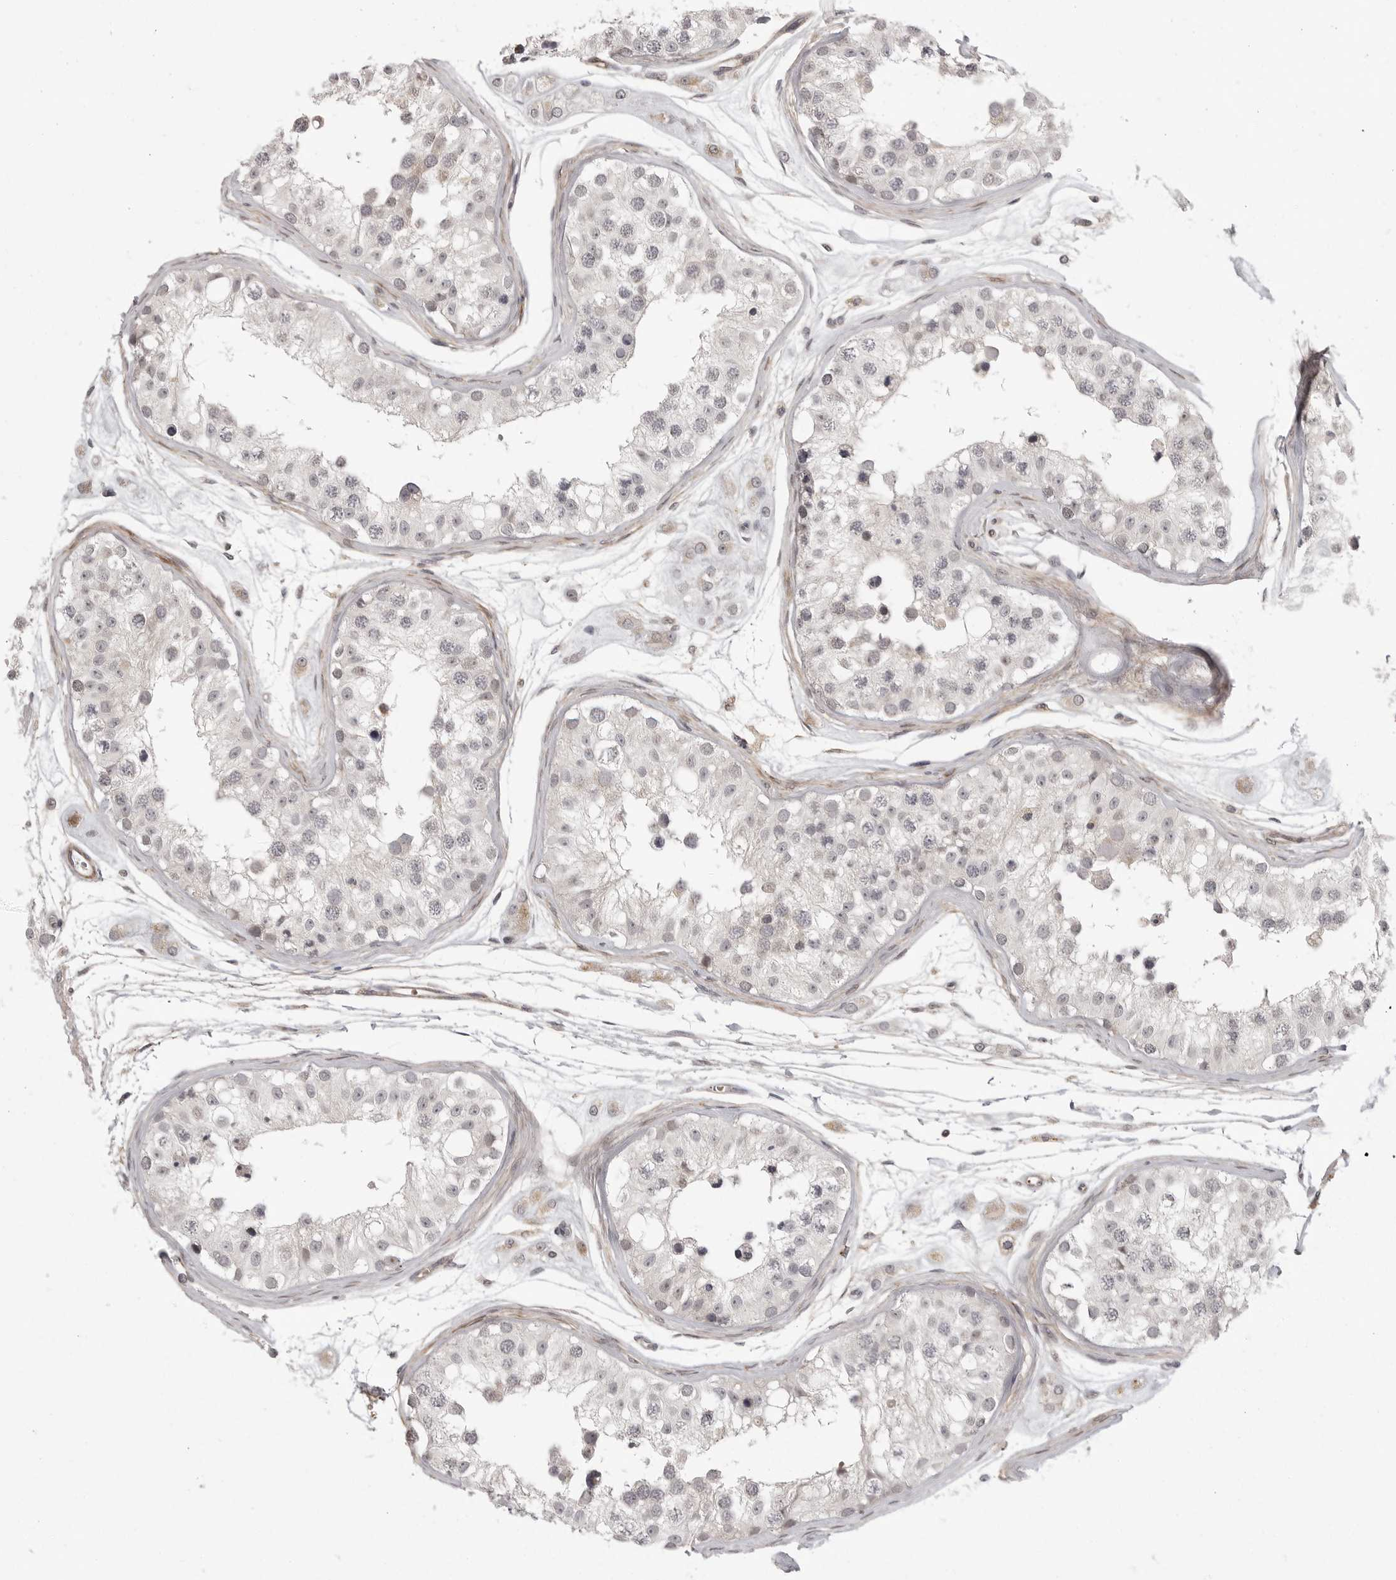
{"staining": {"intensity": "weak", "quantity": "<25%", "location": "cytoplasmic/membranous,nuclear"}, "tissue": "testis", "cell_type": "Cells in seminiferous ducts", "image_type": "normal", "snomed": [{"axis": "morphology", "description": "Normal tissue, NOS"}, {"axis": "morphology", "description": "Adenocarcinoma, metastatic, NOS"}, {"axis": "topography", "description": "Testis"}], "caption": "High power microscopy micrograph of an immunohistochemistry (IHC) histopathology image of unremarkable testis, revealing no significant expression in cells in seminiferous ducts.", "gene": "TUT4", "patient": {"sex": "male", "age": 26}}